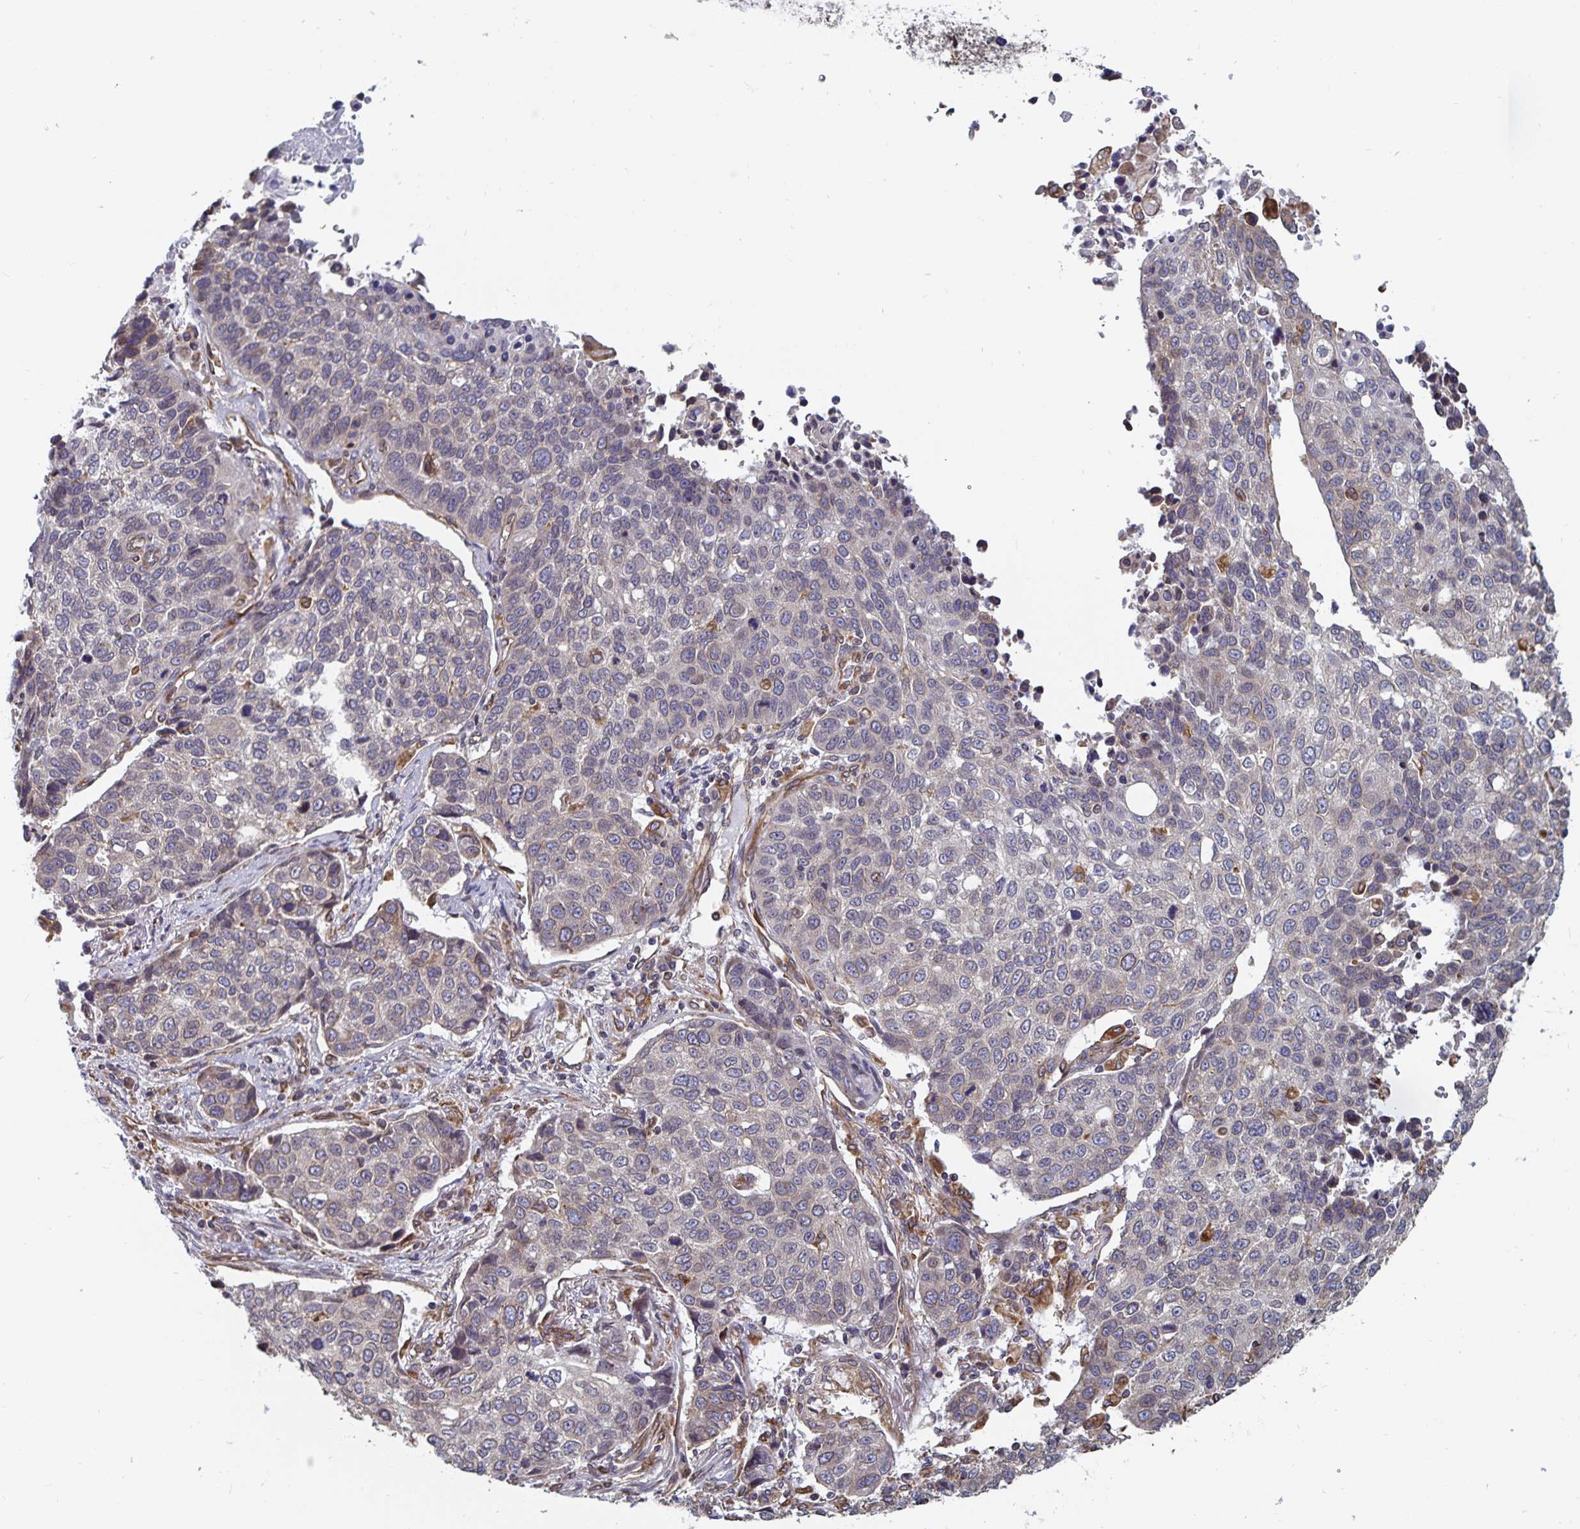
{"staining": {"intensity": "weak", "quantity": "<25%", "location": "cytoplasmic/membranous"}, "tissue": "lung cancer", "cell_type": "Tumor cells", "image_type": "cancer", "snomed": [{"axis": "morphology", "description": "Squamous cell carcinoma, NOS"}, {"axis": "topography", "description": "Lymph node"}, {"axis": "topography", "description": "Lung"}], "caption": "High magnification brightfield microscopy of lung squamous cell carcinoma stained with DAB (brown) and counterstained with hematoxylin (blue): tumor cells show no significant expression. Brightfield microscopy of immunohistochemistry stained with DAB (3,3'-diaminobenzidine) (brown) and hematoxylin (blue), captured at high magnification.", "gene": "BCAP29", "patient": {"sex": "male", "age": 61}}